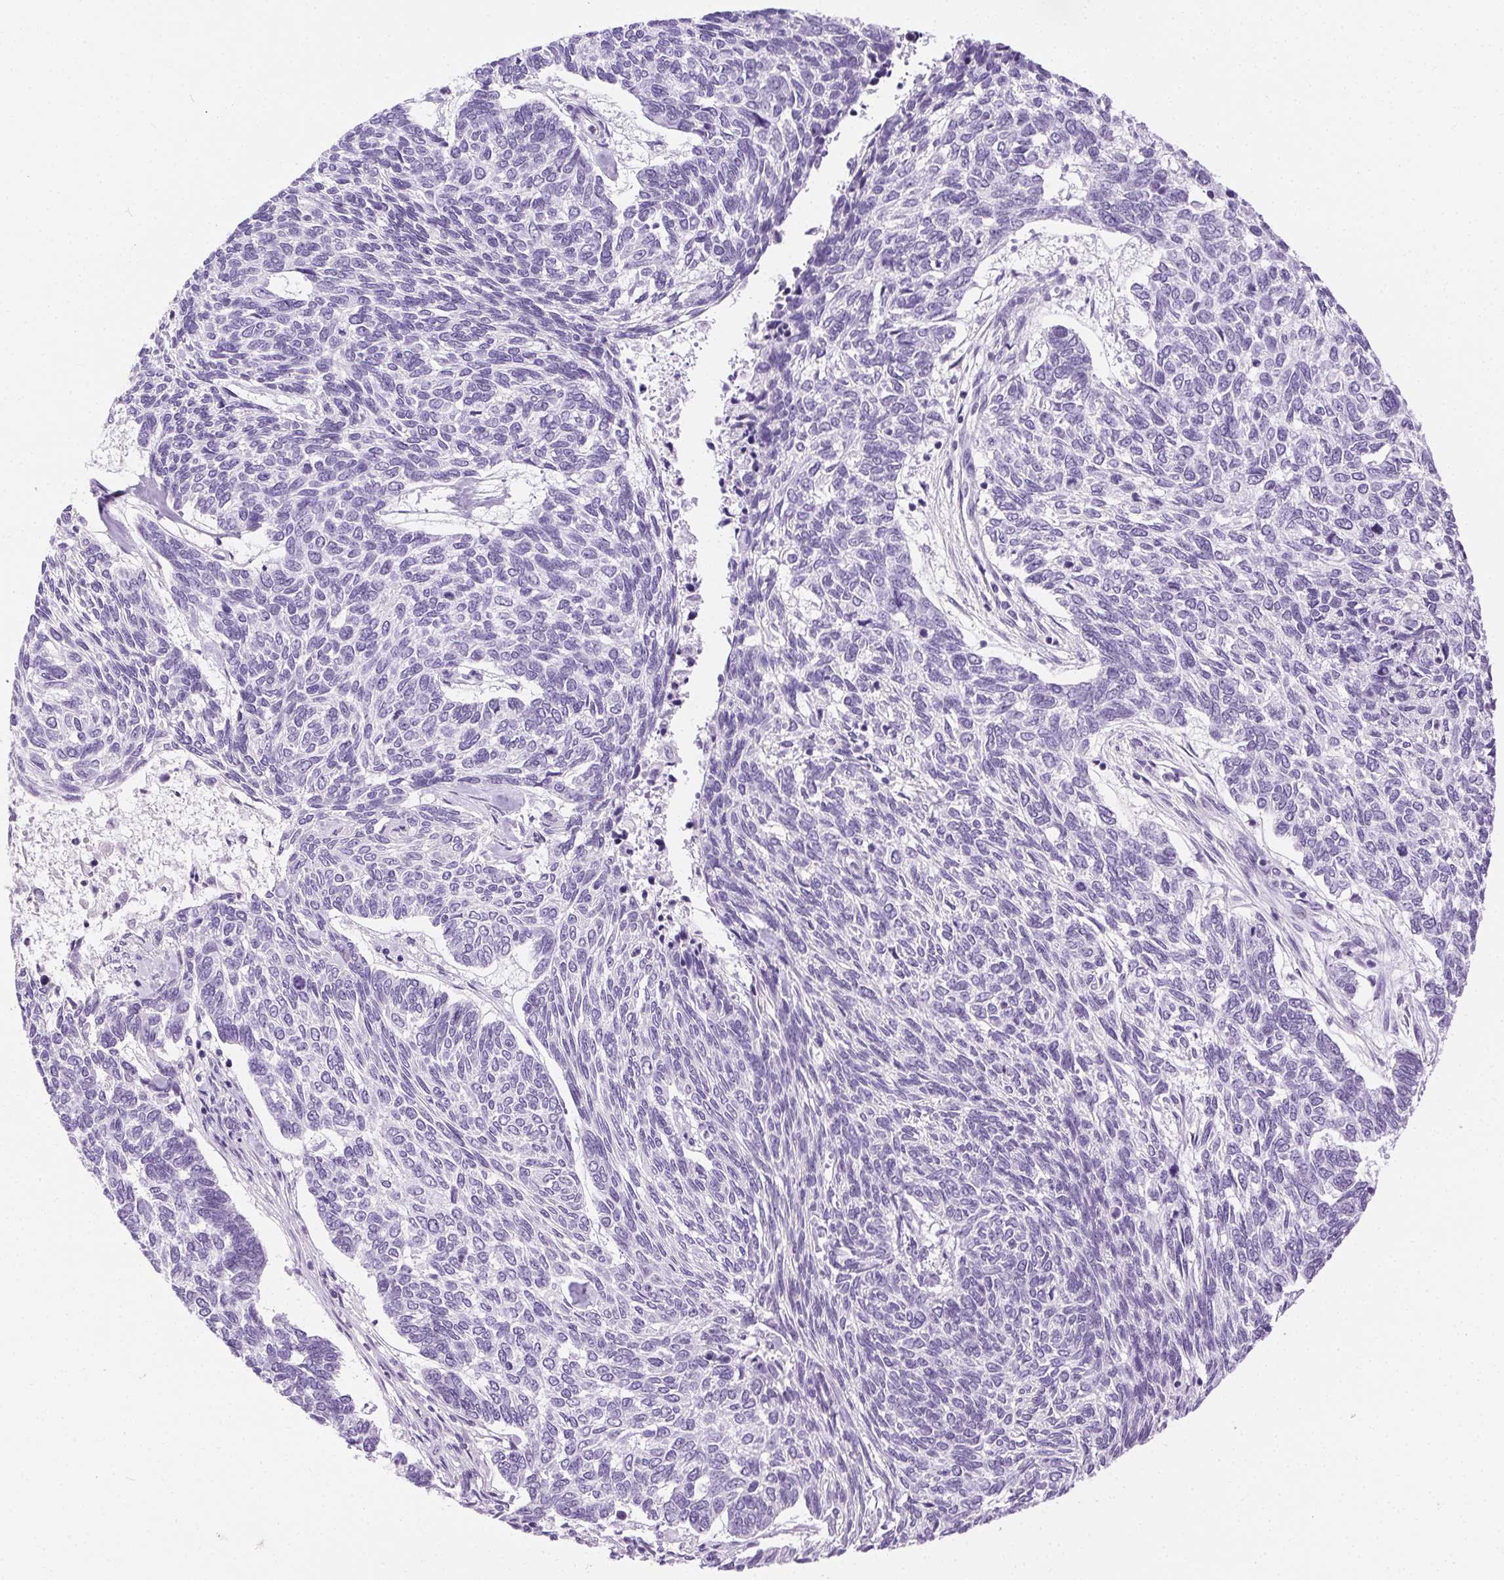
{"staining": {"intensity": "negative", "quantity": "none", "location": "none"}, "tissue": "skin cancer", "cell_type": "Tumor cells", "image_type": "cancer", "snomed": [{"axis": "morphology", "description": "Basal cell carcinoma"}, {"axis": "topography", "description": "Skin"}], "caption": "Immunohistochemistry histopathology image of neoplastic tissue: skin cancer (basal cell carcinoma) stained with DAB demonstrates no significant protein staining in tumor cells.", "gene": "C20orf85", "patient": {"sex": "female", "age": 65}}